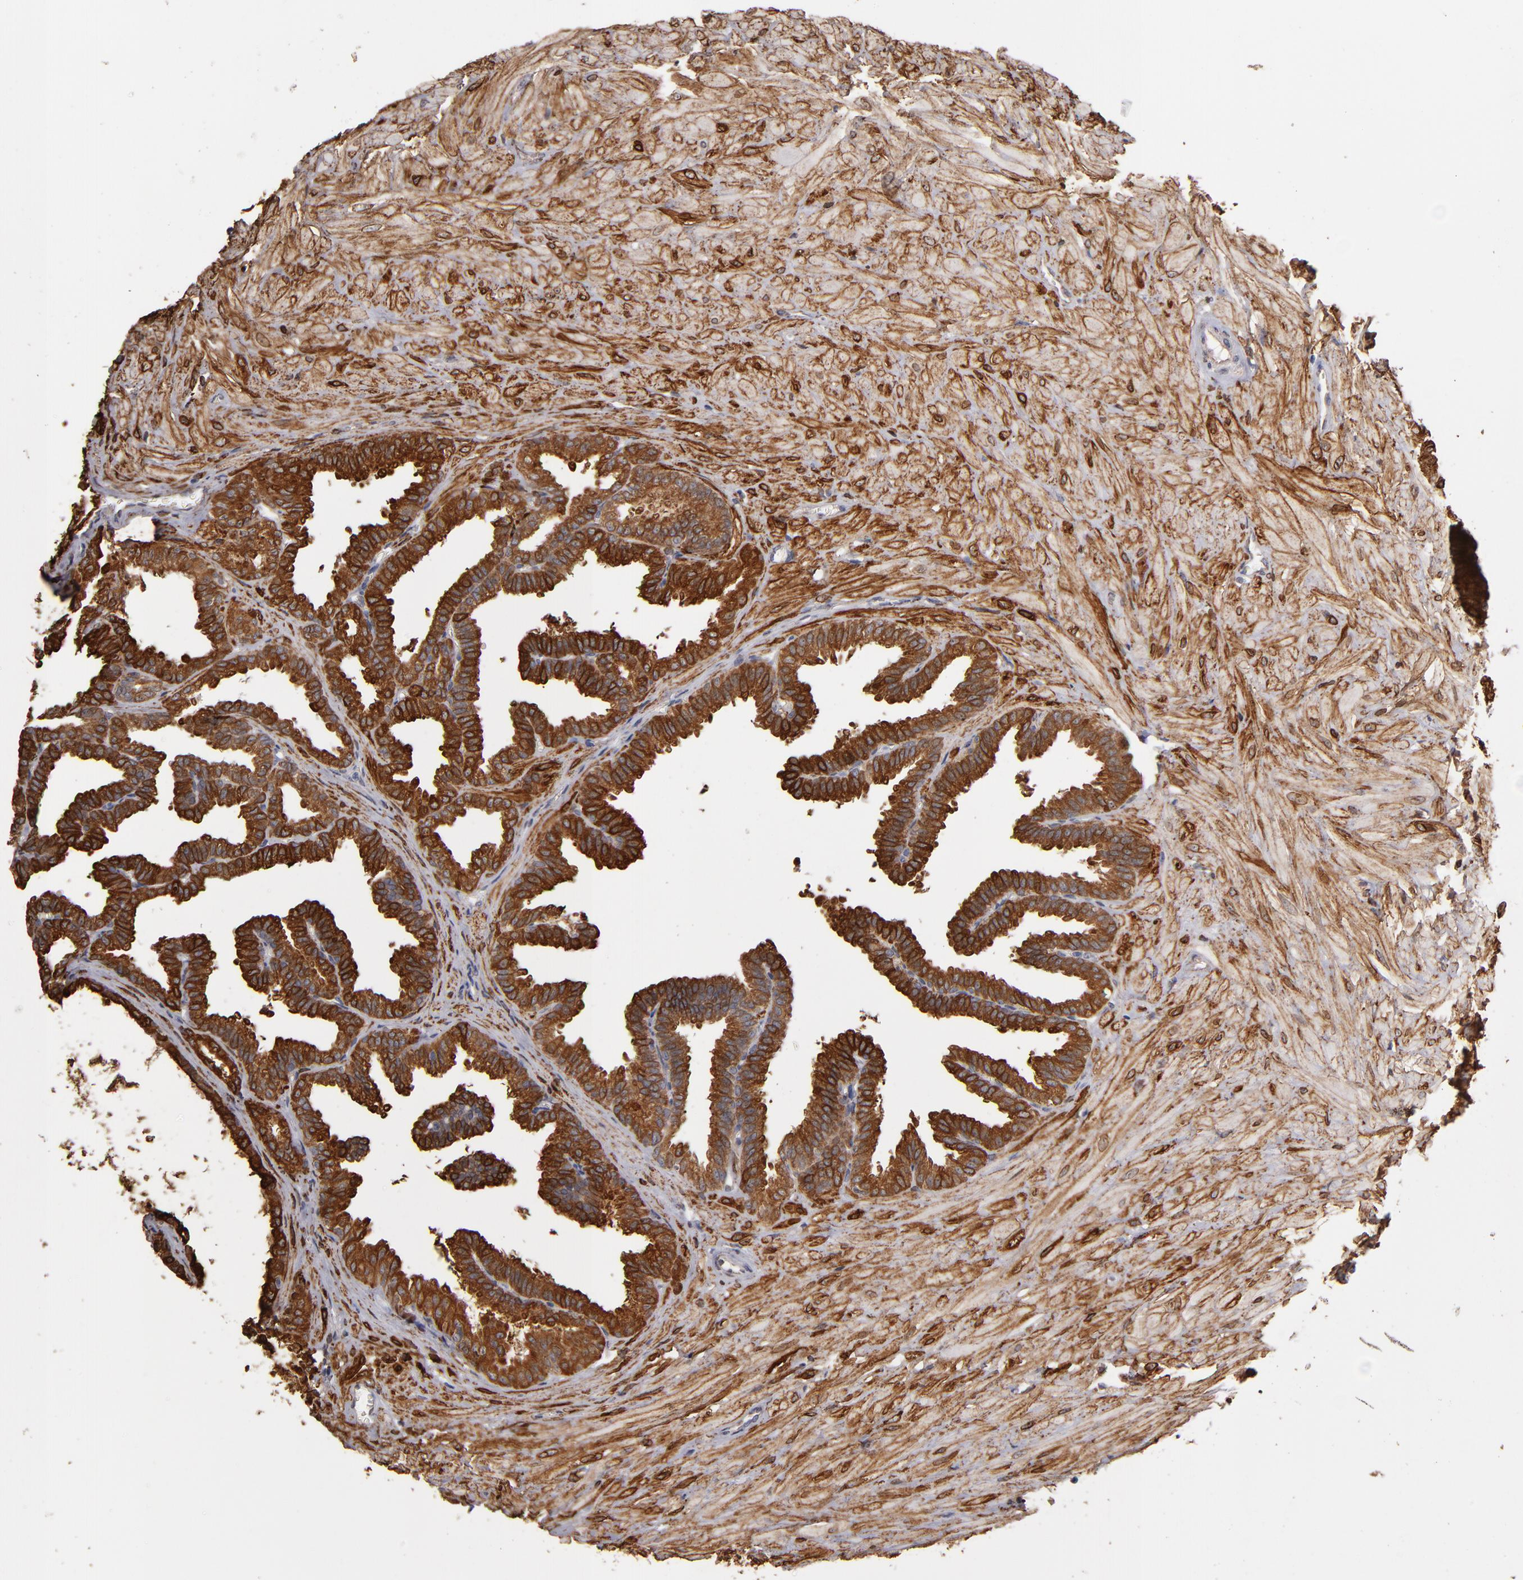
{"staining": {"intensity": "strong", "quantity": ">75%", "location": "cytoplasmic/membranous"}, "tissue": "seminal vesicle", "cell_type": "Glandular cells", "image_type": "normal", "snomed": [{"axis": "morphology", "description": "Normal tissue, NOS"}, {"axis": "topography", "description": "Seminal veicle"}], "caption": "Immunohistochemical staining of unremarkable human seminal vesicle reveals >75% levels of strong cytoplasmic/membranous protein expression in about >75% of glandular cells. The staining was performed using DAB to visualize the protein expression in brown, while the nuclei were stained in blue with hematoxylin (Magnification: 20x).", "gene": "PGRMC1", "patient": {"sex": "male", "age": 26}}